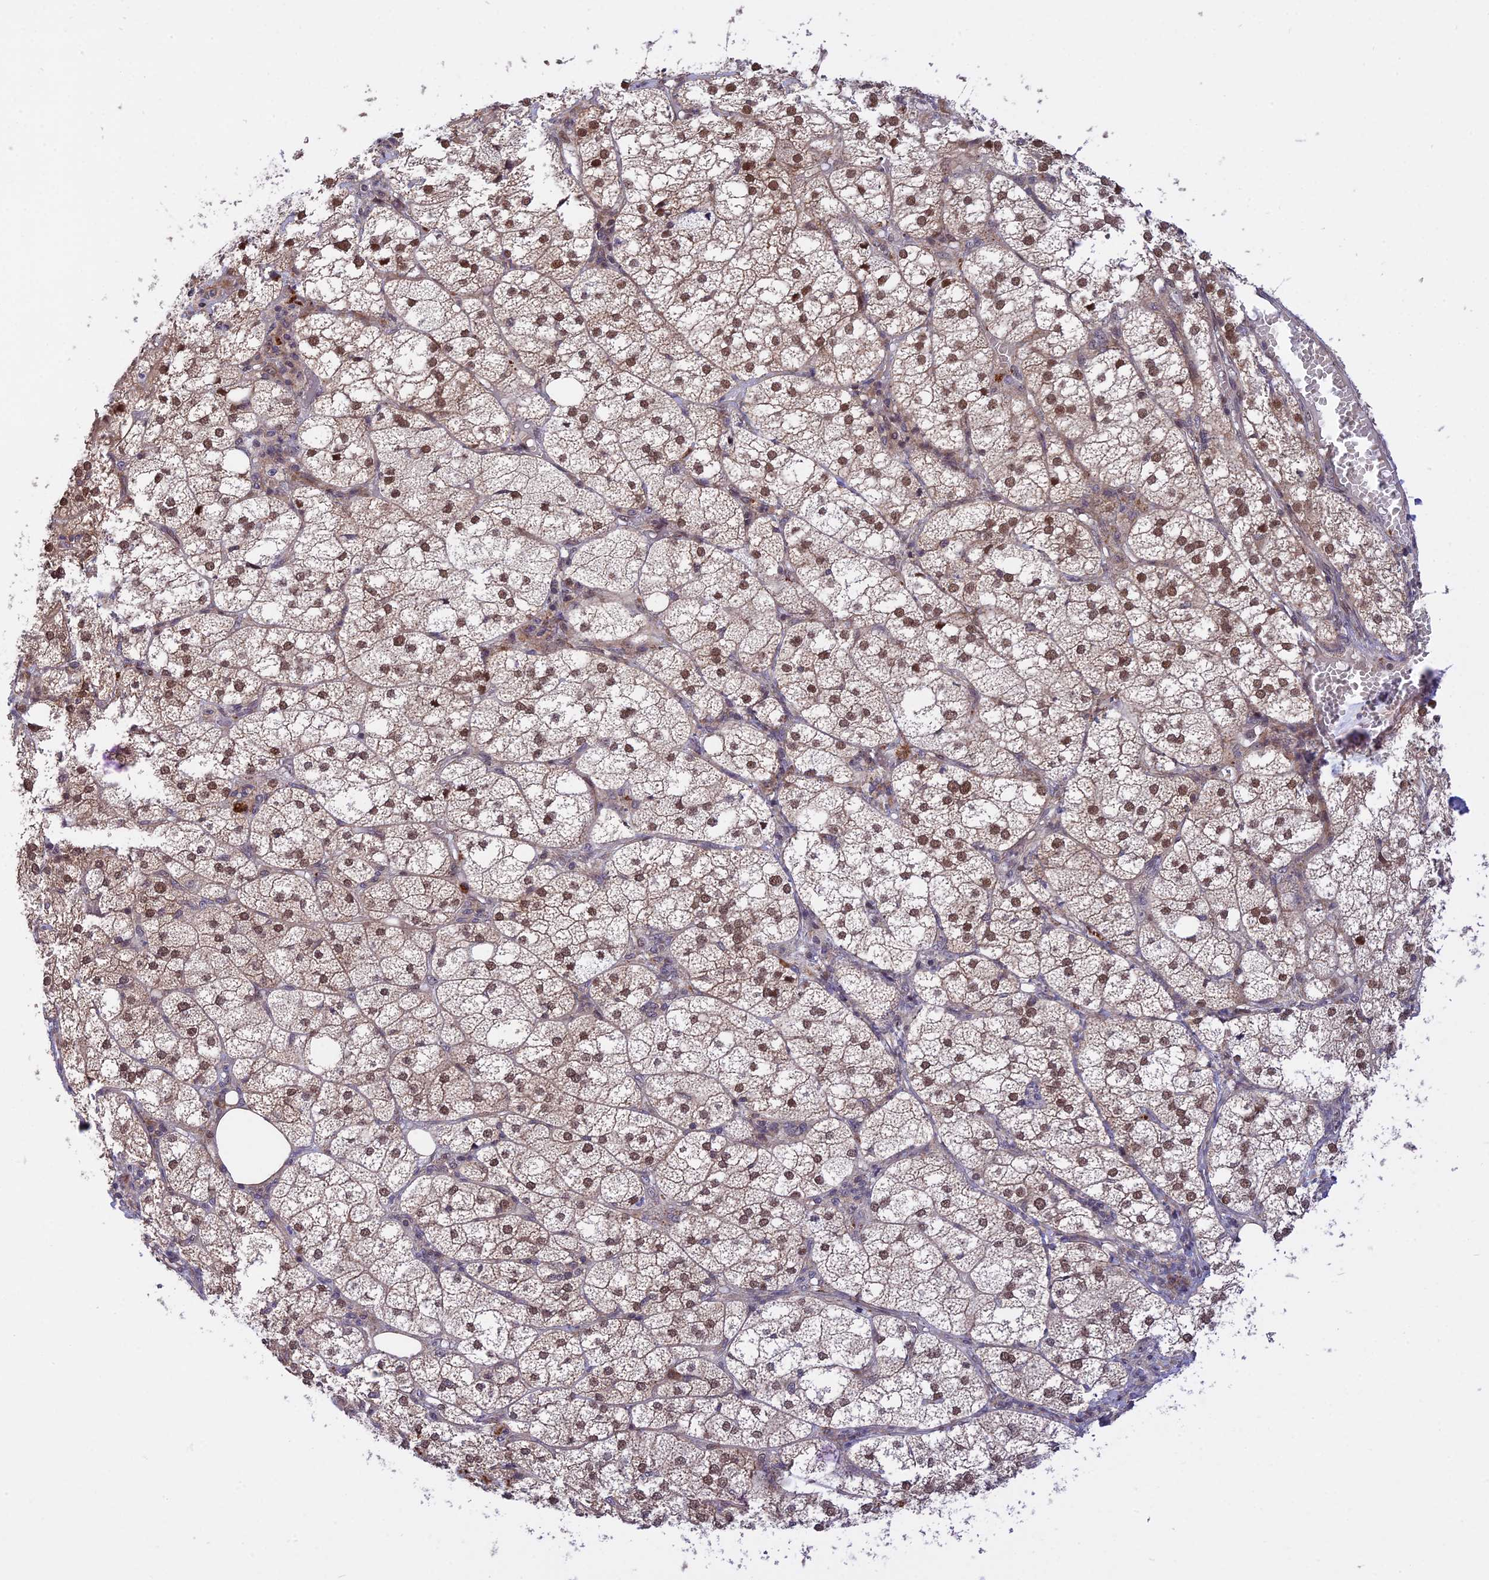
{"staining": {"intensity": "strong", "quantity": "25%-75%", "location": "cytoplasmic/membranous,nuclear"}, "tissue": "adrenal gland", "cell_type": "Glandular cells", "image_type": "normal", "snomed": [{"axis": "morphology", "description": "Normal tissue, NOS"}, {"axis": "topography", "description": "Adrenal gland"}], "caption": "Protein positivity by immunohistochemistry shows strong cytoplasmic/membranous,nuclear staining in approximately 25%-75% of glandular cells in benign adrenal gland. (IHC, brightfield microscopy, high magnification).", "gene": "ZNF428", "patient": {"sex": "female", "age": 61}}